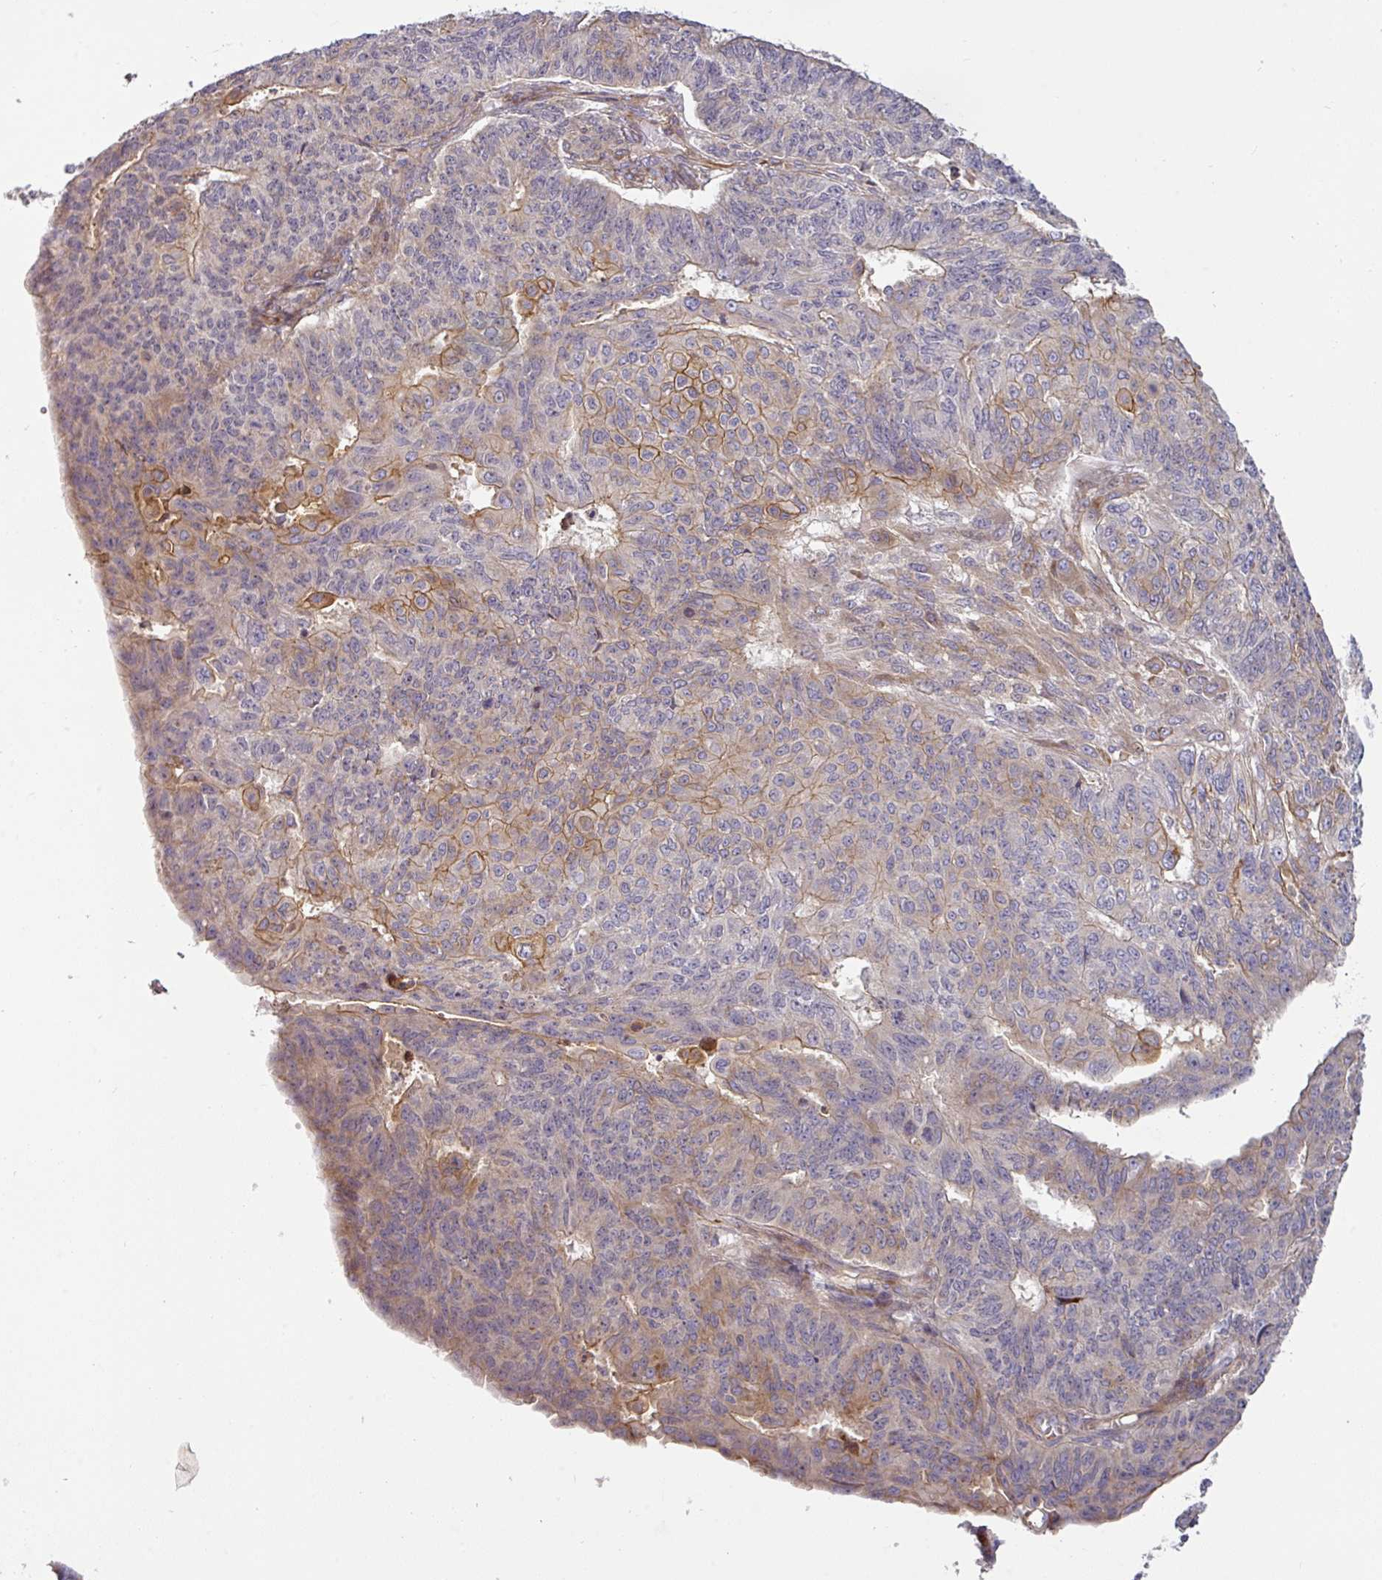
{"staining": {"intensity": "moderate", "quantity": "<25%", "location": "cytoplasmic/membranous"}, "tissue": "endometrial cancer", "cell_type": "Tumor cells", "image_type": "cancer", "snomed": [{"axis": "morphology", "description": "Adenocarcinoma, NOS"}, {"axis": "topography", "description": "Endometrium"}], "caption": "Endometrial adenocarcinoma stained for a protein shows moderate cytoplasmic/membranous positivity in tumor cells. The staining was performed using DAB to visualize the protein expression in brown, while the nuclei were stained in blue with hematoxylin (Magnification: 20x).", "gene": "CASP2", "patient": {"sex": "female", "age": 32}}